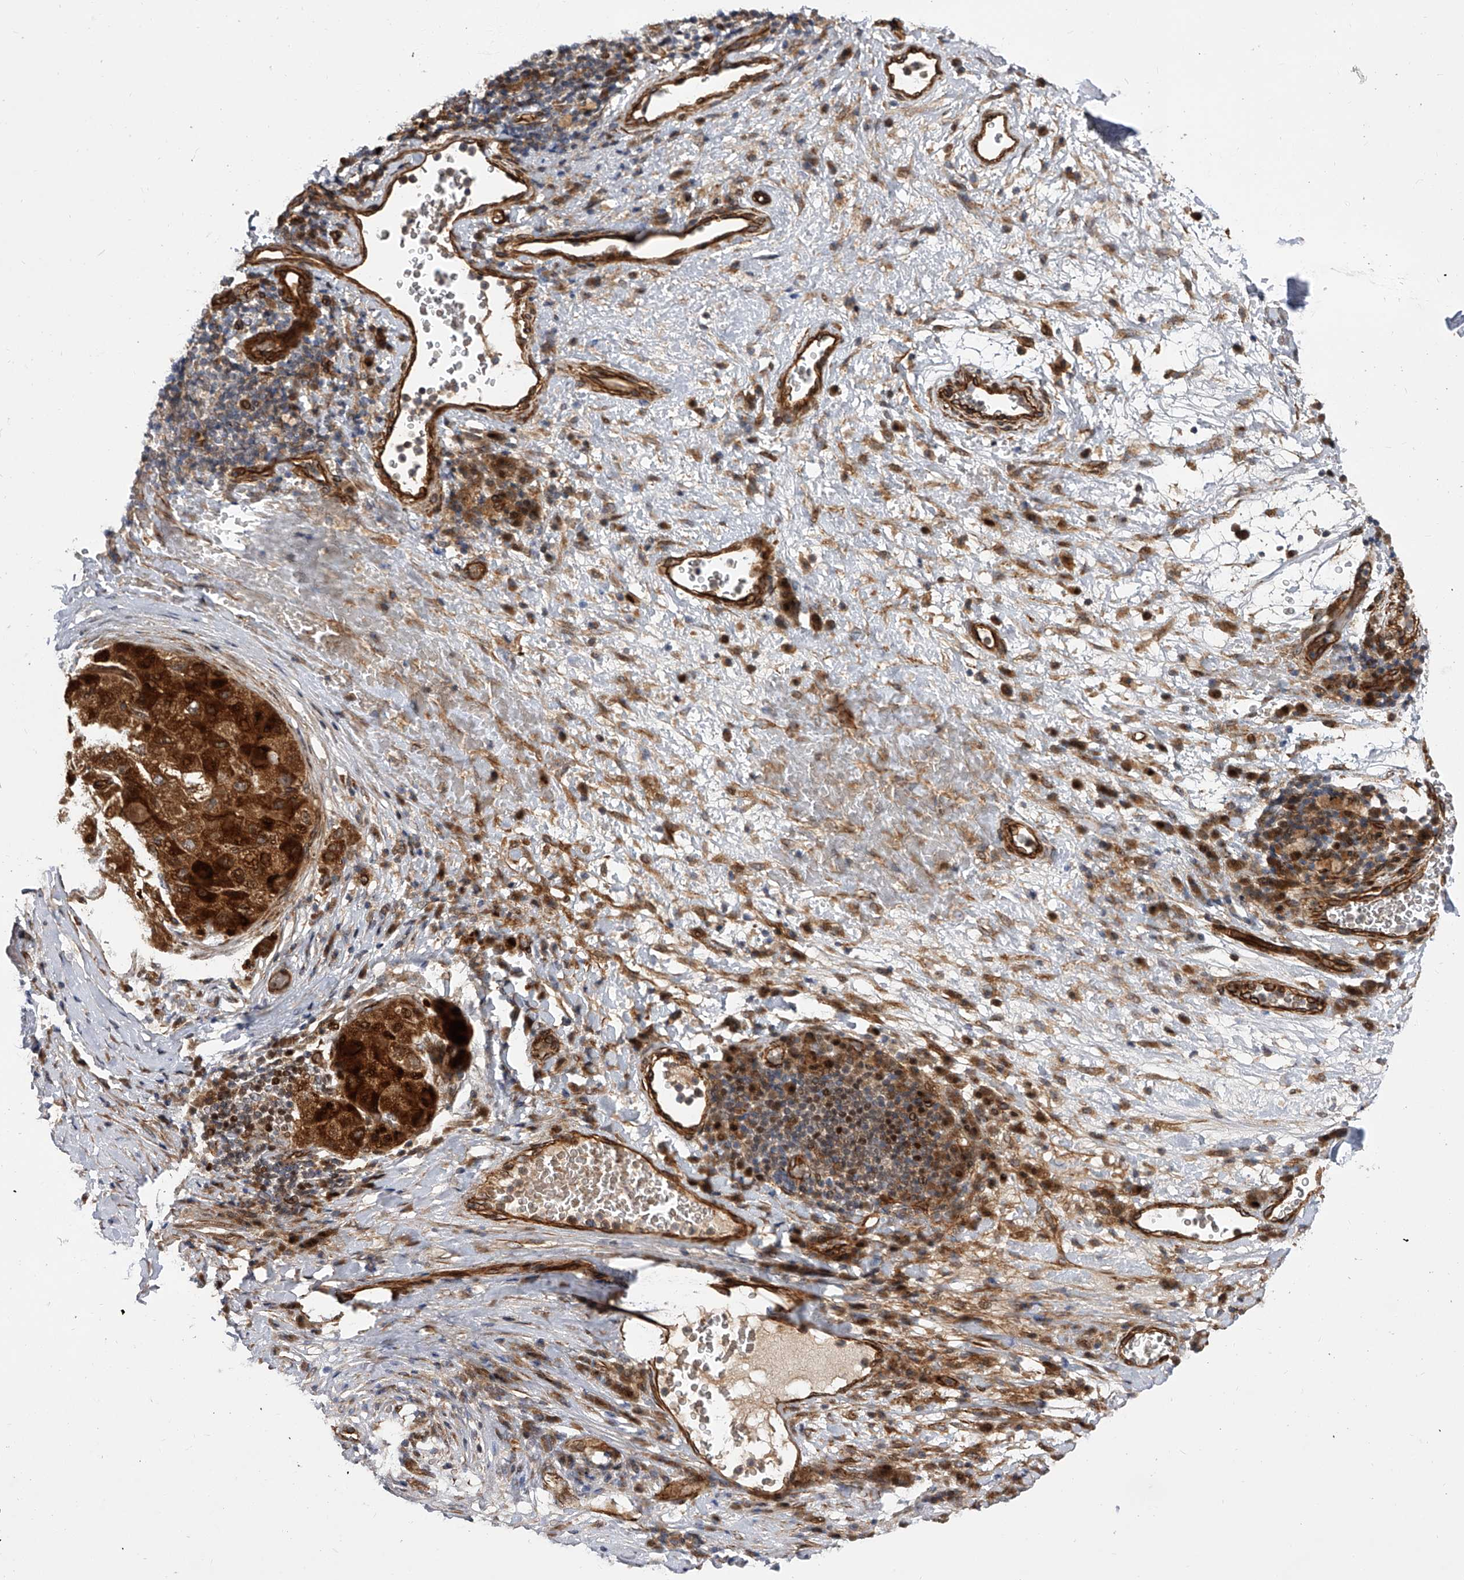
{"staining": {"intensity": "strong", "quantity": ">75%", "location": "cytoplasmic/membranous"}, "tissue": "liver cancer", "cell_type": "Tumor cells", "image_type": "cancer", "snomed": [{"axis": "morphology", "description": "Carcinoma, Hepatocellular, NOS"}, {"axis": "topography", "description": "Liver"}], "caption": "High-magnification brightfield microscopy of liver cancer (hepatocellular carcinoma) stained with DAB (brown) and counterstained with hematoxylin (blue). tumor cells exhibit strong cytoplasmic/membranous expression is present in about>75% of cells.", "gene": "PDSS2", "patient": {"sex": "male", "age": 80}}